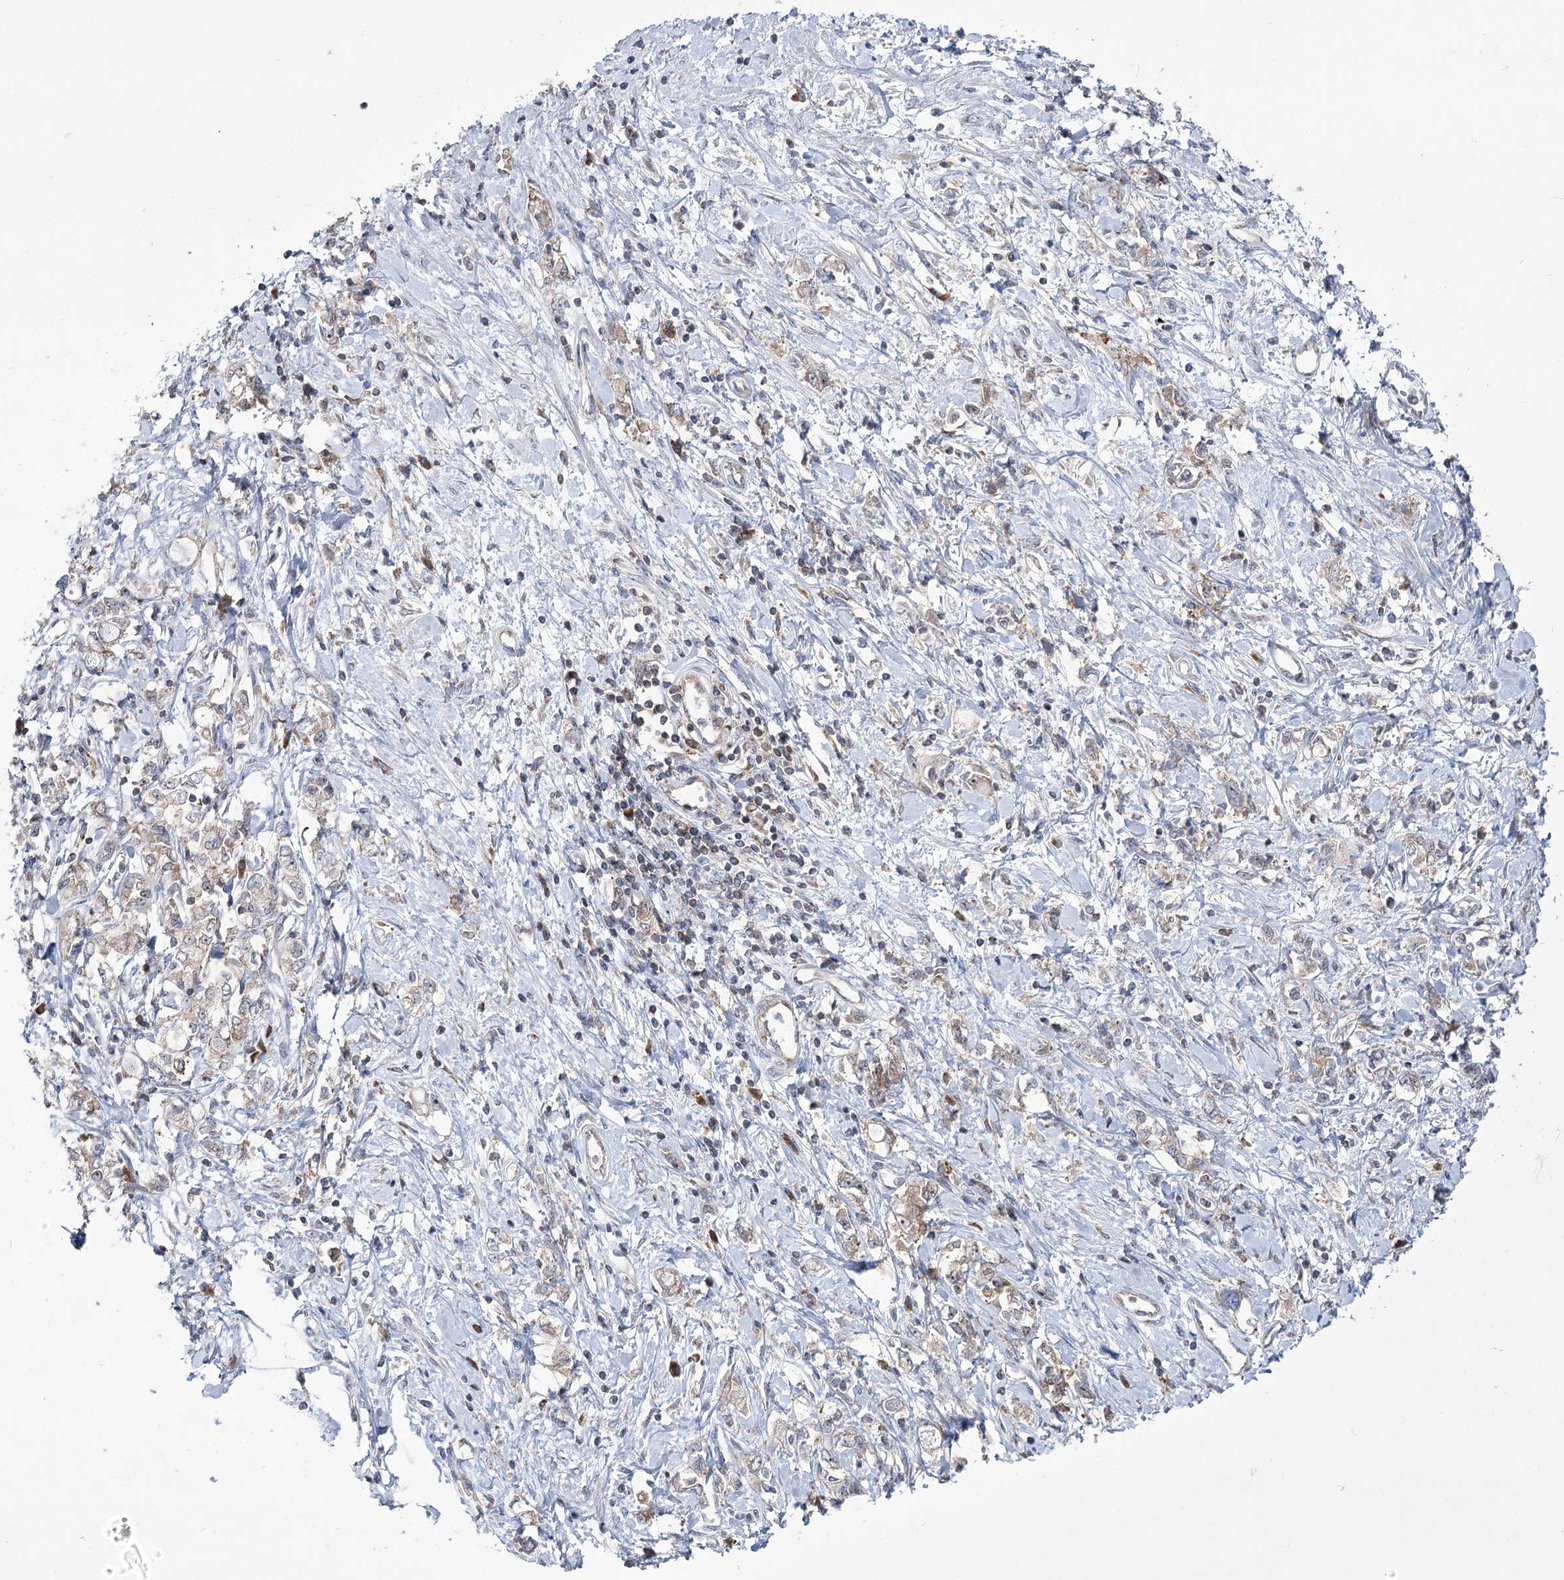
{"staining": {"intensity": "negative", "quantity": "none", "location": "none"}, "tissue": "stomach cancer", "cell_type": "Tumor cells", "image_type": "cancer", "snomed": [{"axis": "morphology", "description": "Adenocarcinoma, NOS"}, {"axis": "topography", "description": "Stomach"}], "caption": "Tumor cells are negative for brown protein staining in adenocarcinoma (stomach).", "gene": "ZNF622", "patient": {"sex": "female", "age": 76}}